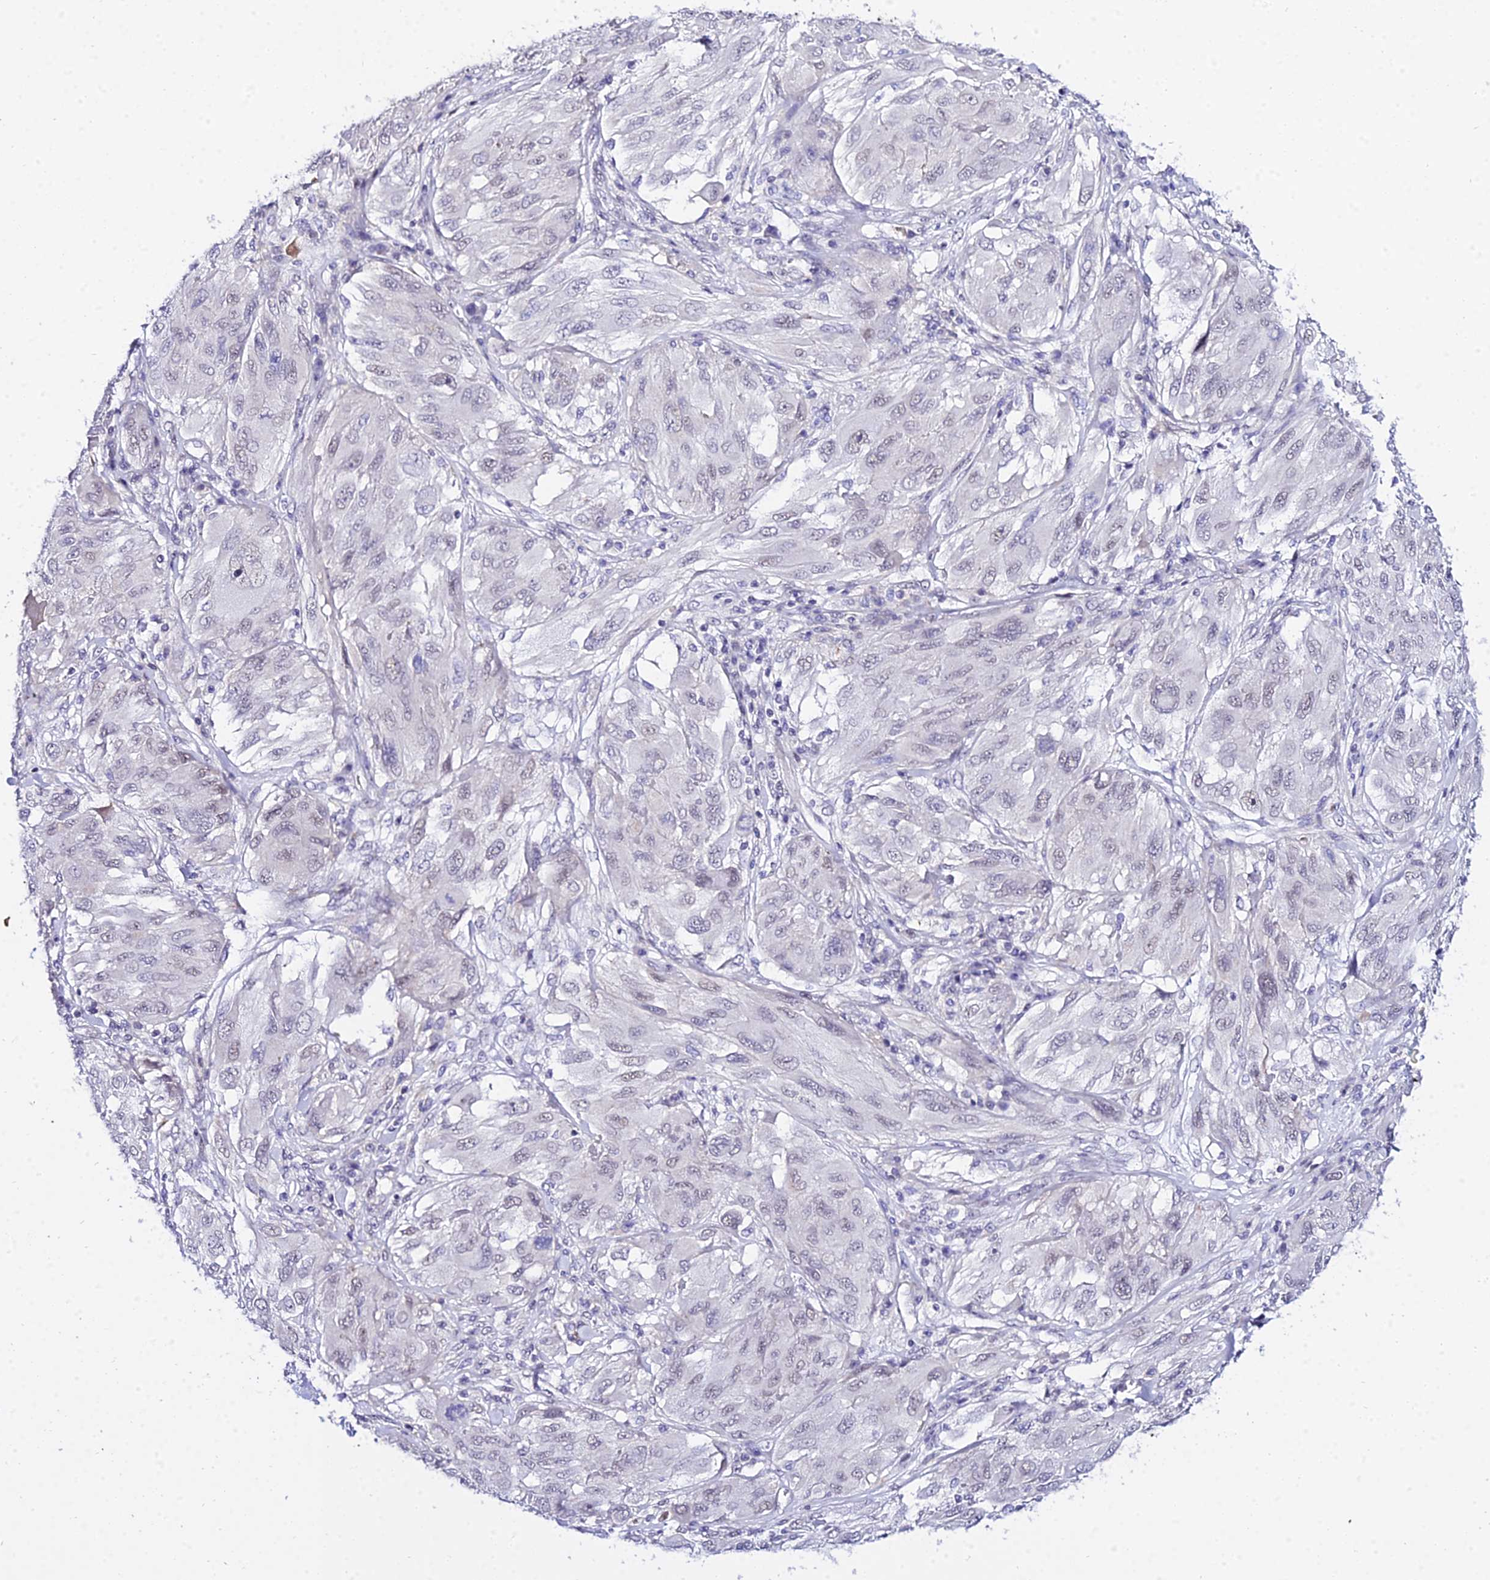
{"staining": {"intensity": "negative", "quantity": "none", "location": "none"}, "tissue": "melanoma", "cell_type": "Tumor cells", "image_type": "cancer", "snomed": [{"axis": "morphology", "description": "Malignant melanoma, NOS"}, {"axis": "topography", "description": "Skin"}], "caption": "Immunohistochemistry (IHC) histopathology image of malignant melanoma stained for a protein (brown), which demonstrates no expression in tumor cells.", "gene": "ZNF628", "patient": {"sex": "female", "age": 91}}